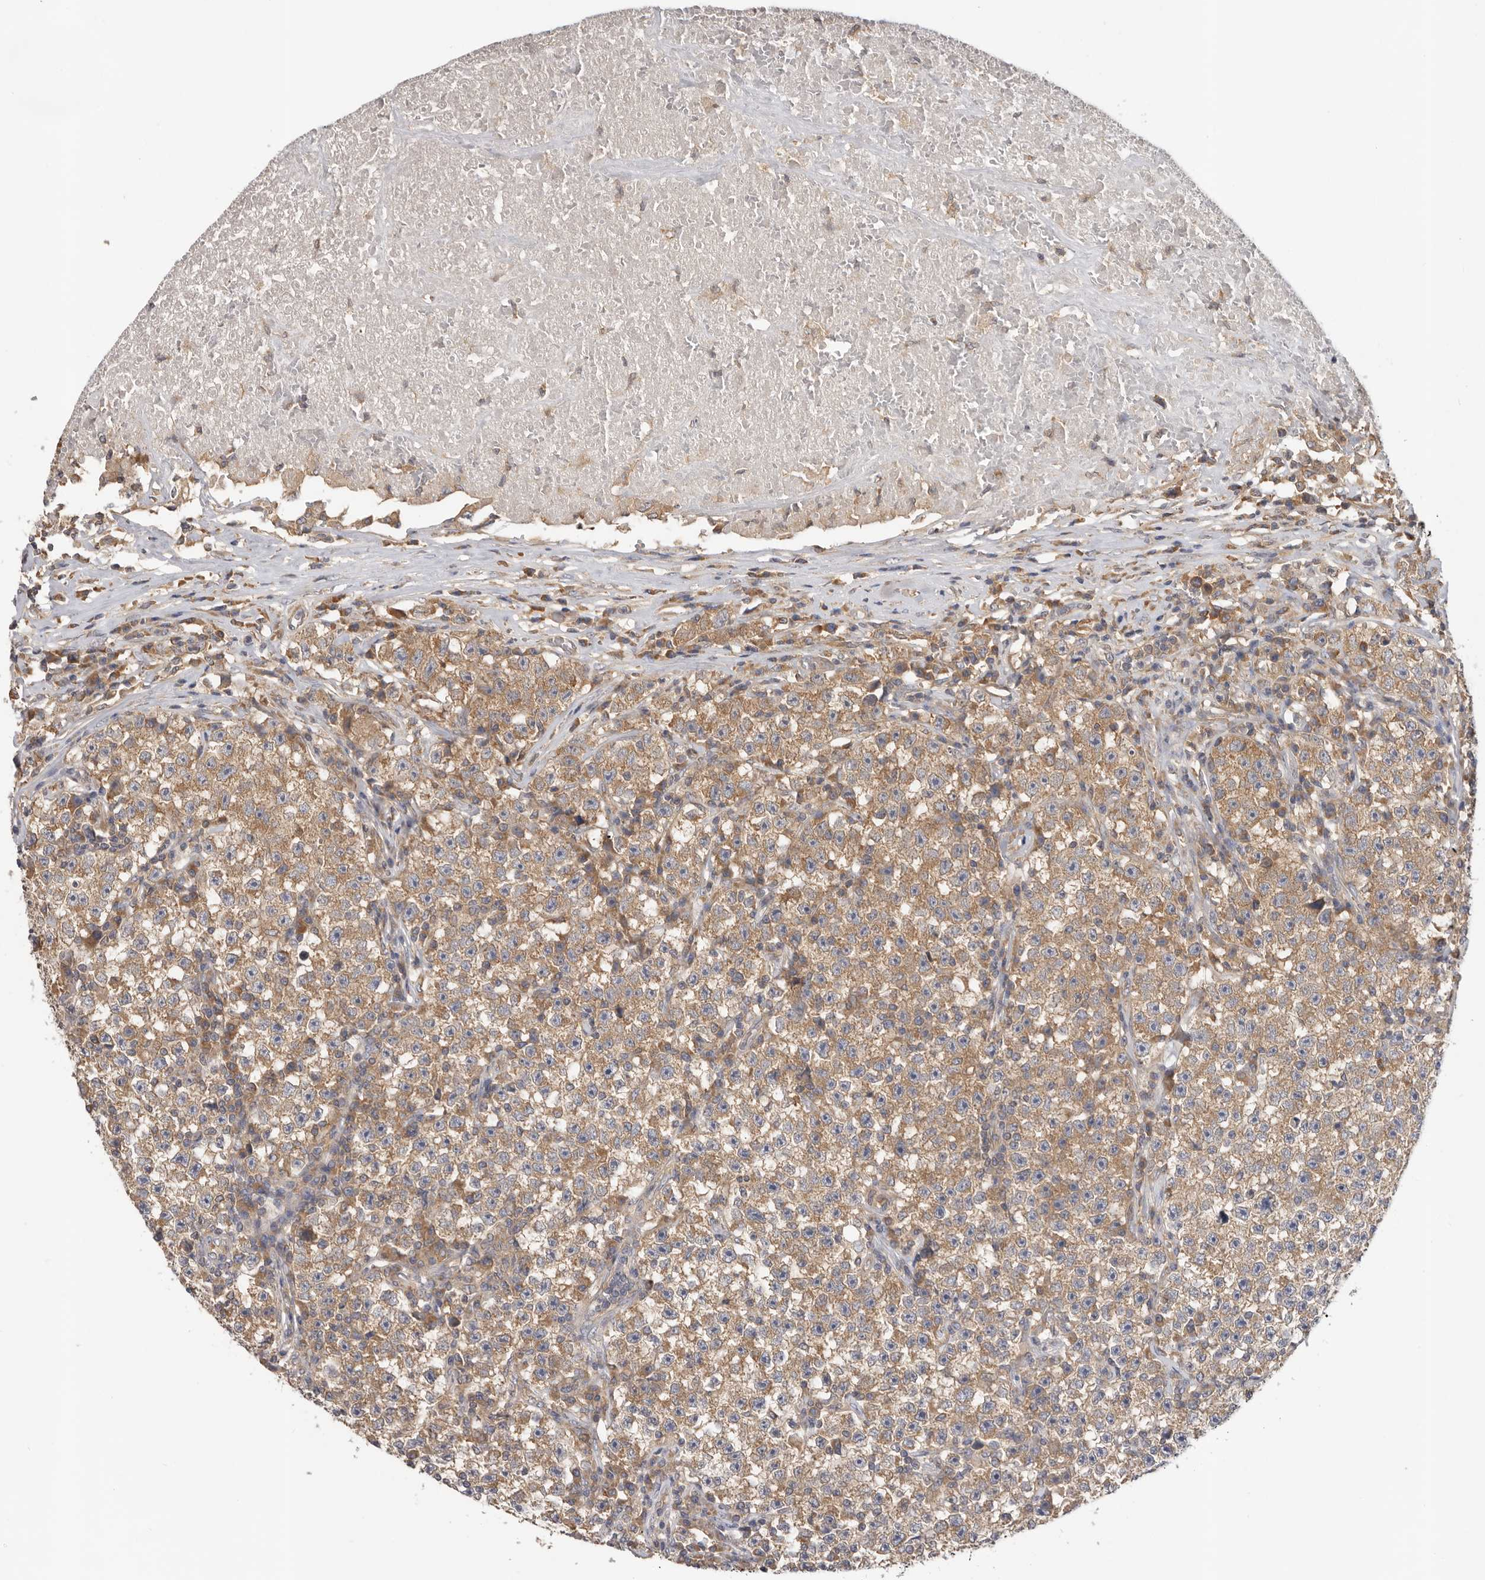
{"staining": {"intensity": "moderate", "quantity": ">75%", "location": "cytoplasmic/membranous"}, "tissue": "testis cancer", "cell_type": "Tumor cells", "image_type": "cancer", "snomed": [{"axis": "morphology", "description": "Seminoma, NOS"}, {"axis": "topography", "description": "Testis"}], "caption": "This is a photomicrograph of IHC staining of testis cancer (seminoma), which shows moderate staining in the cytoplasmic/membranous of tumor cells.", "gene": "PPP1R42", "patient": {"sex": "male", "age": 22}}